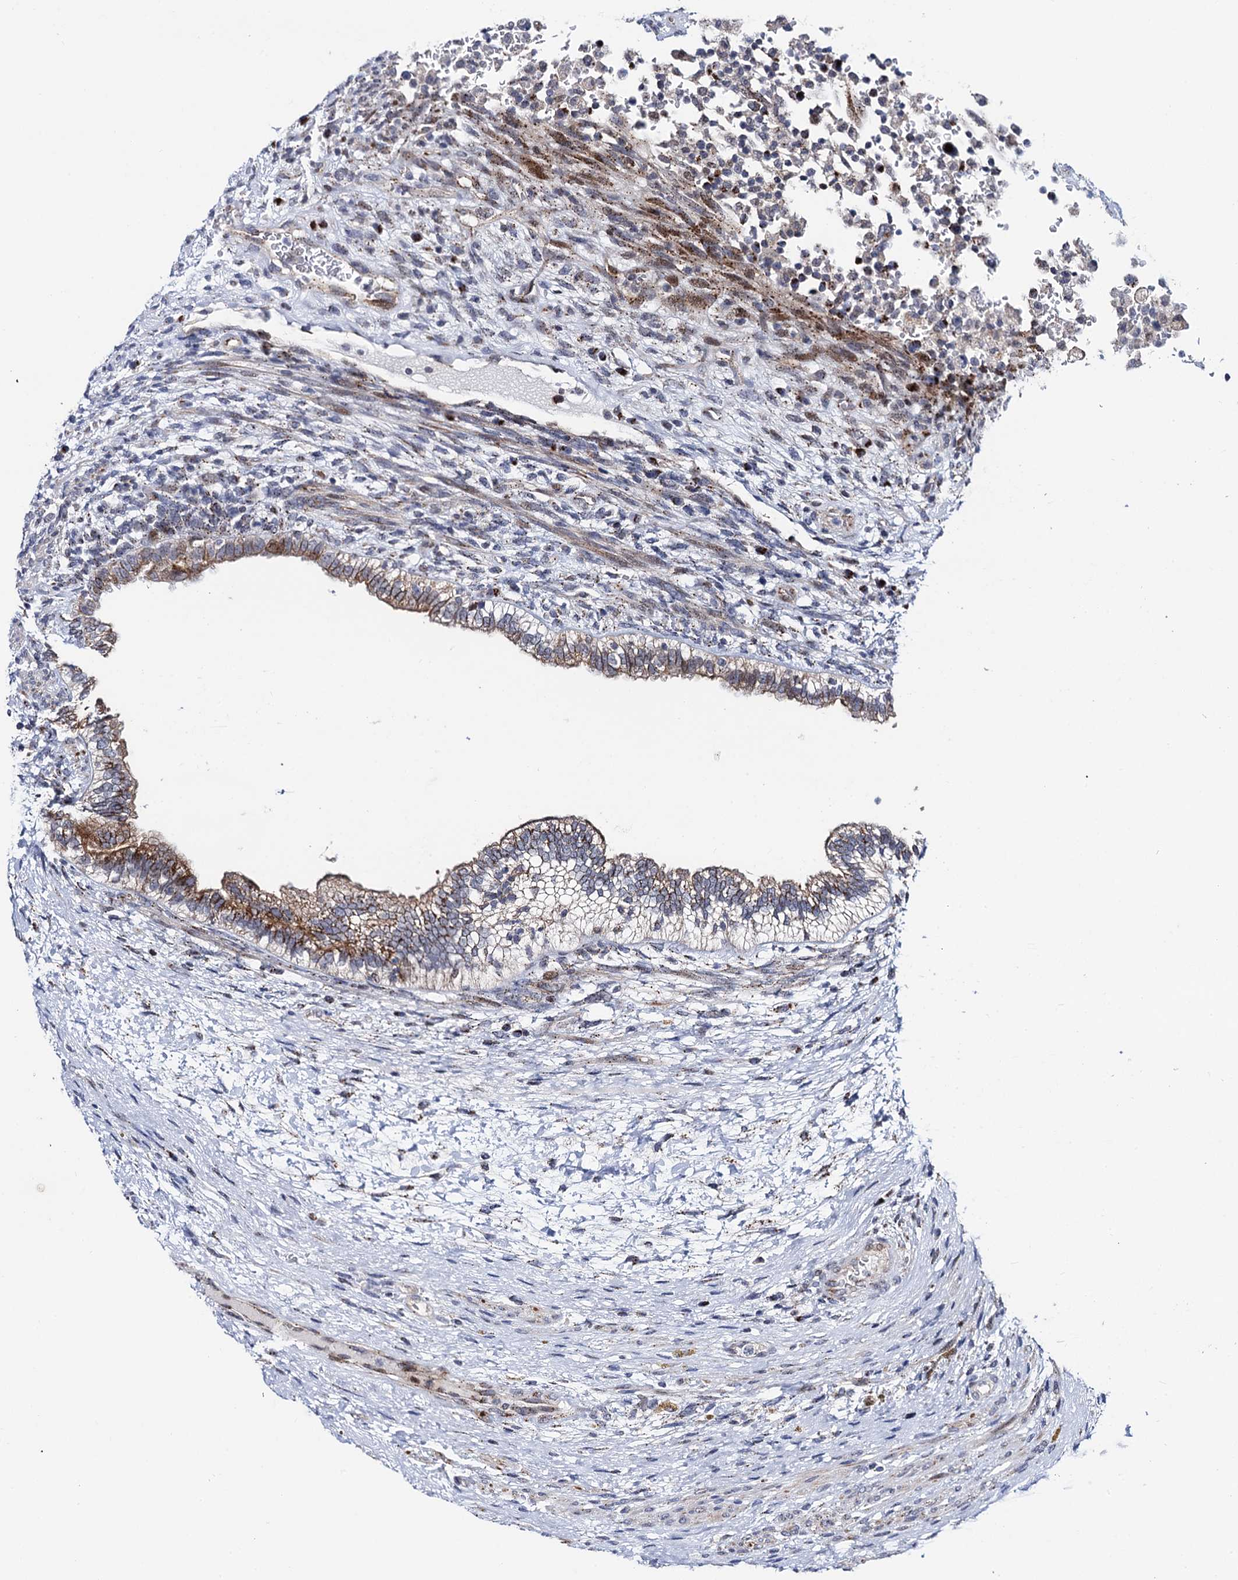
{"staining": {"intensity": "moderate", "quantity": "<25%", "location": "cytoplasmic/membranous"}, "tissue": "testis cancer", "cell_type": "Tumor cells", "image_type": "cancer", "snomed": [{"axis": "morphology", "description": "Carcinoma, Embryonal, NOS"}, {"axis": "topography", "description": "Testis"}], "caption": "There is low levels of moderate cytoplasmic/membranous staining in tumor cells of testis cancer, as demonstrated by immunohistochemical staining (brown color).", "gene": "THAP2", "patient": {"sex": "male", "age": 26}}